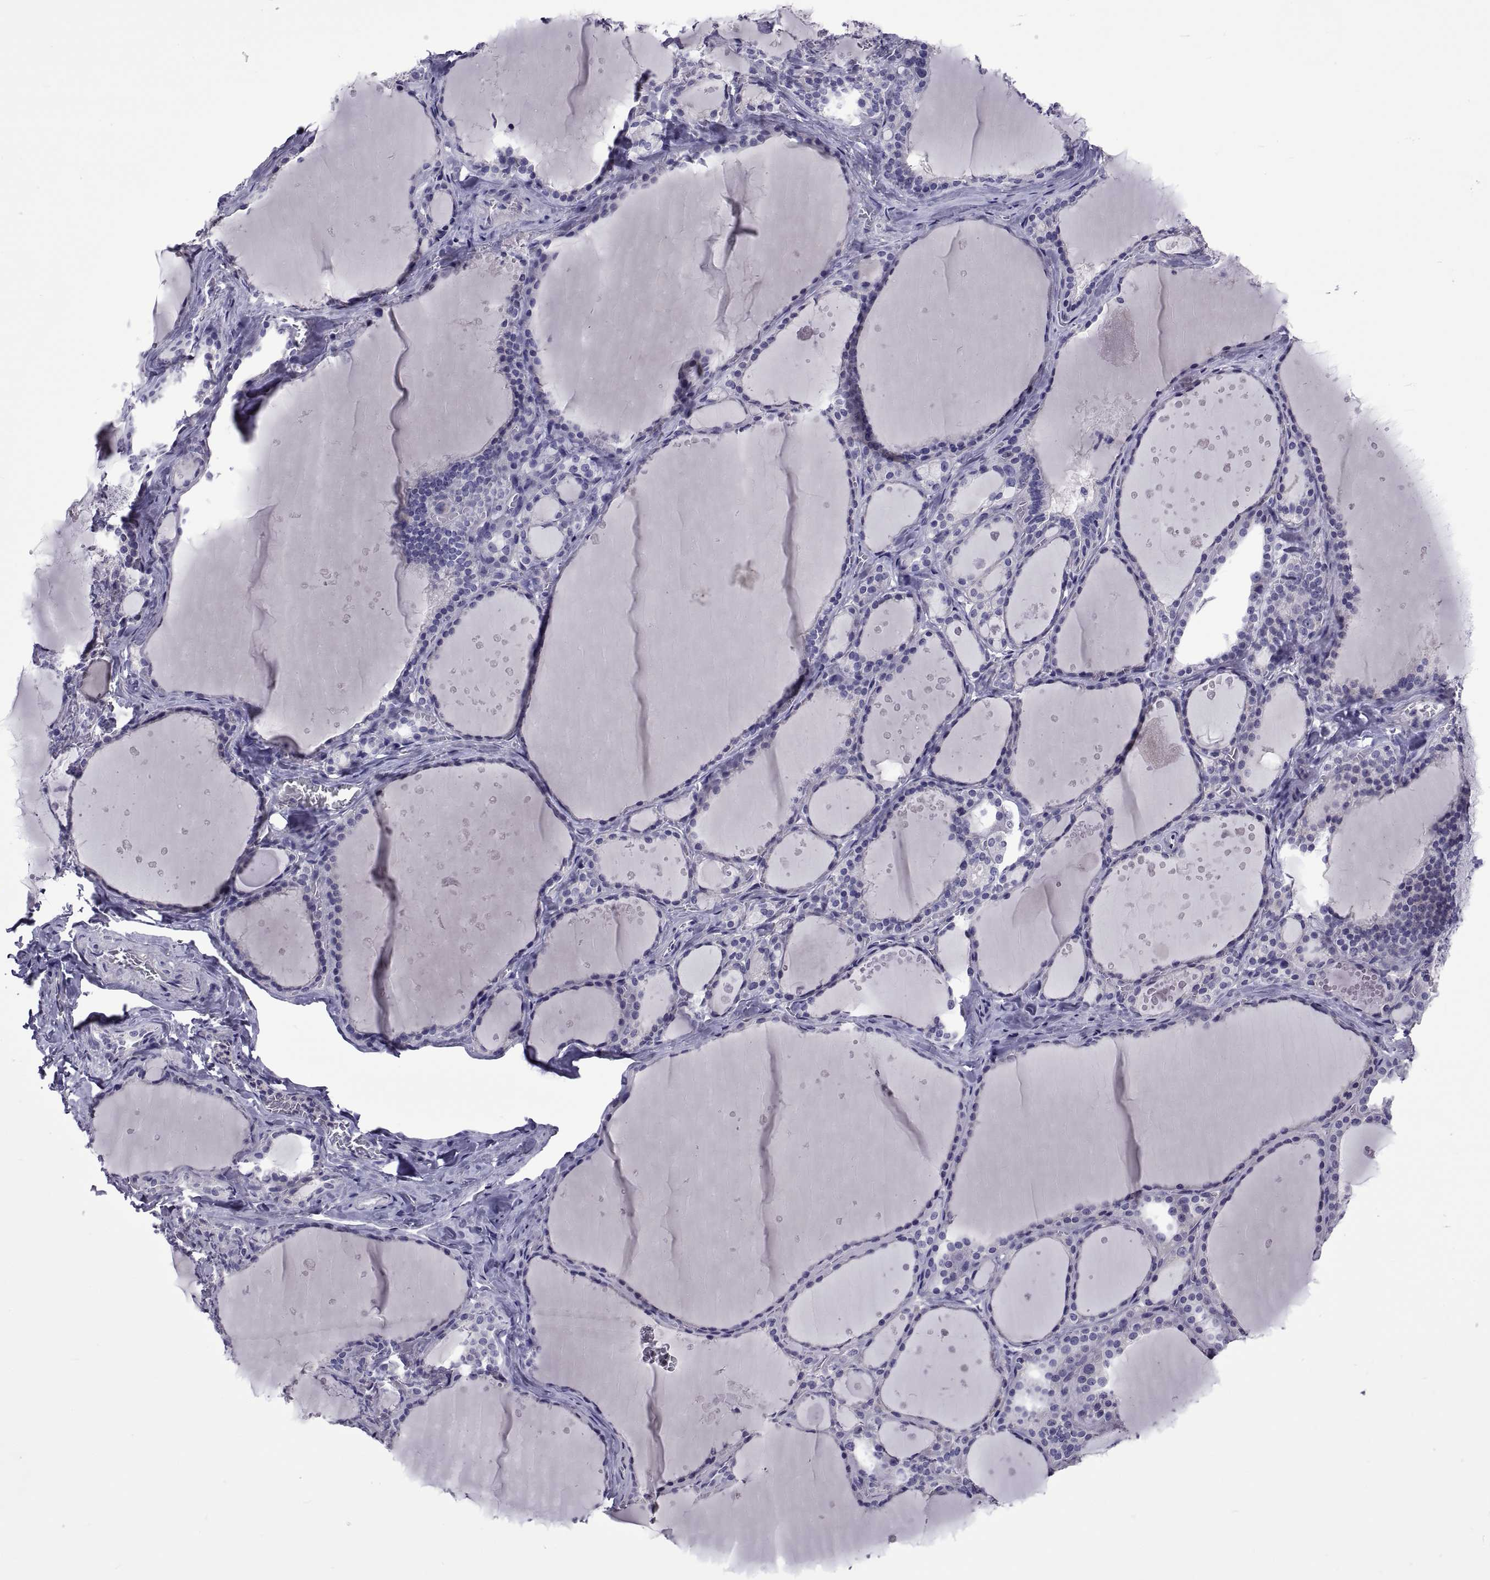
{"staining": {"intensity": "negative", "quantity": "none", "location": "none"}, "tissue": "thyroid gland", "cell_type": "Glandular cells", "image_type": "normal", "snomed": [{"axis": "morphology", "description": "Normal tissue, NOS"}, {"axis": "topography", "description": "Thyroid gland"}], "caption": "Immunohistochemistry photomicrograph of unremarkable thyroid gland: human thyroid gland stained with DAB displays no significant protein staining in glandular cells. (Immunohistochemistry, brightfield microscopy, high magnification).", "gene": "TMC3", "patient": {"sex": "male", "age": 63}}